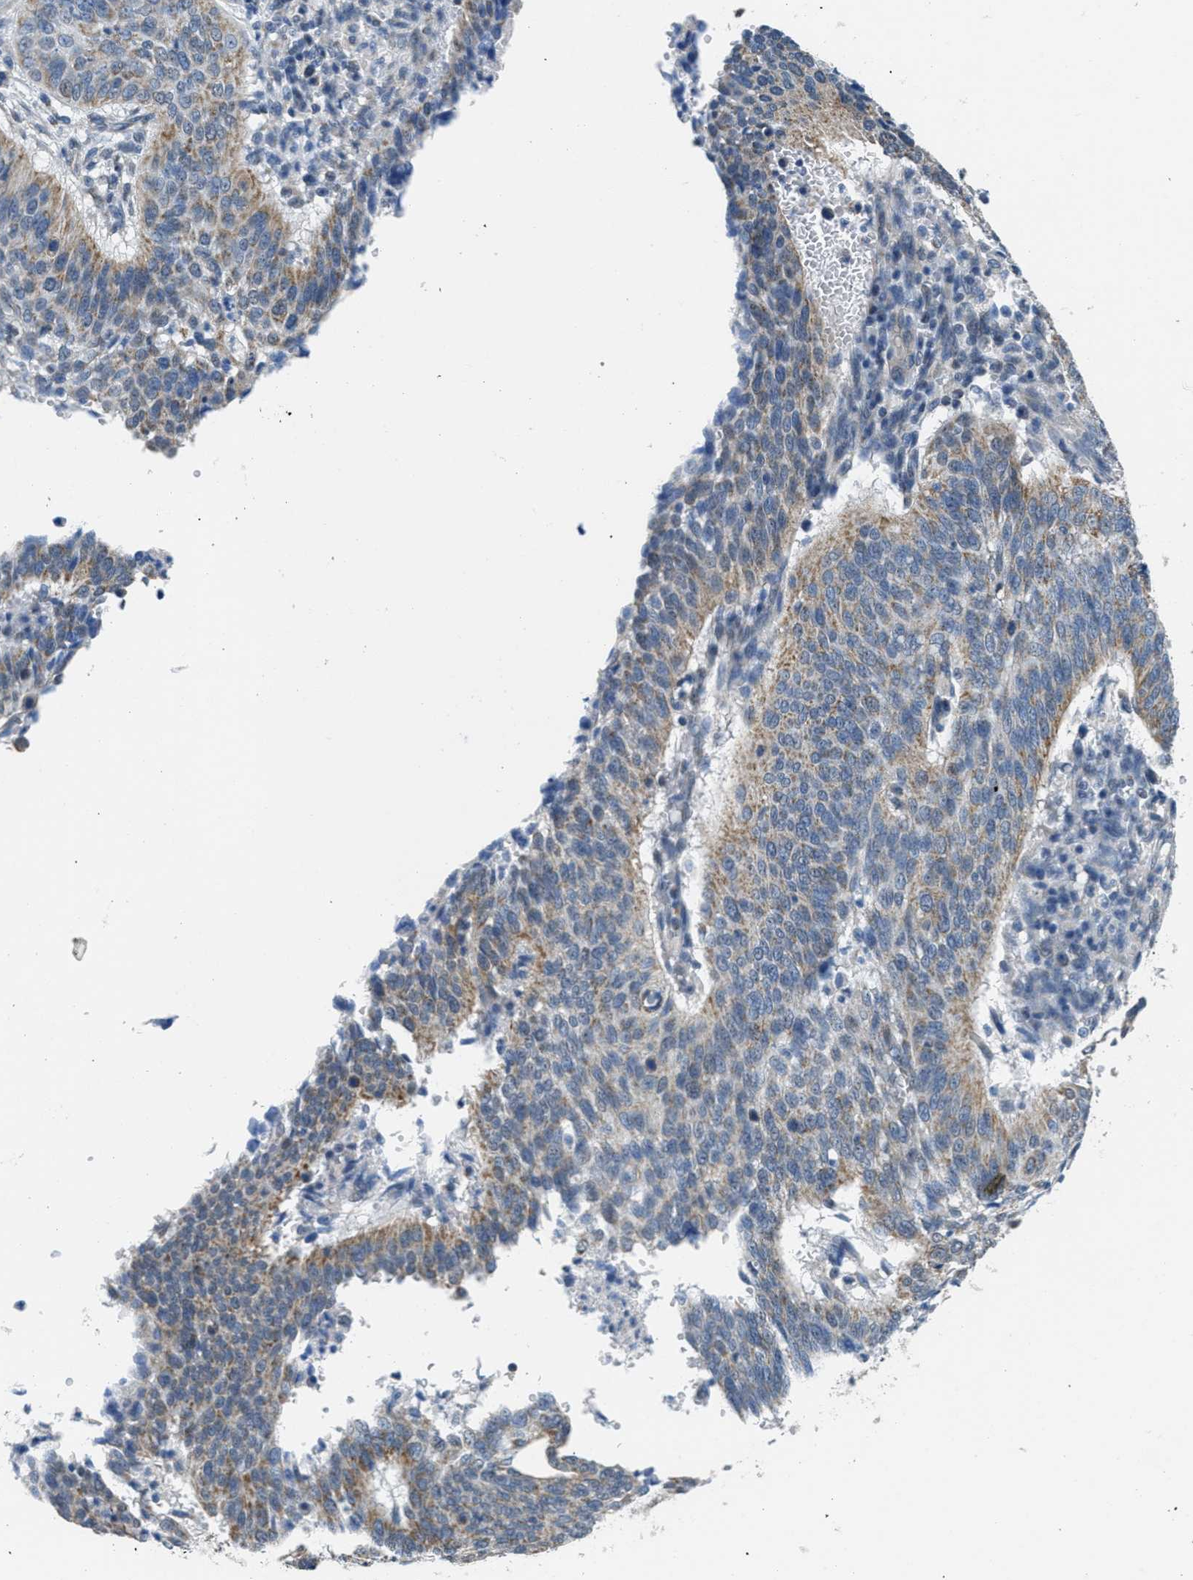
{"staining": {"intensity": "weak", "quantity": ">75%", "location": "cytoplasmic/membranous"}, "tissue": "cervical cancer", "cell_type": "Tumor cells", "image_type": "cancer", "snomed": [{"axis": "morphology", "description": "Normal tissue, NOS"}, {"axis": "morphology", "description": "Squamous cell carcinoma, NOS"}, {"axis": "topography", "description": "Cervix"}], "caption": "Cervical squamous cell carcinoma was stained to show a protein in brown. There is low levels of weak cytoplasmic/membranous staining in about >75% of tumor cells.", "gene": "TOMM70", "patient": {"sex": "female", "age": 39}}